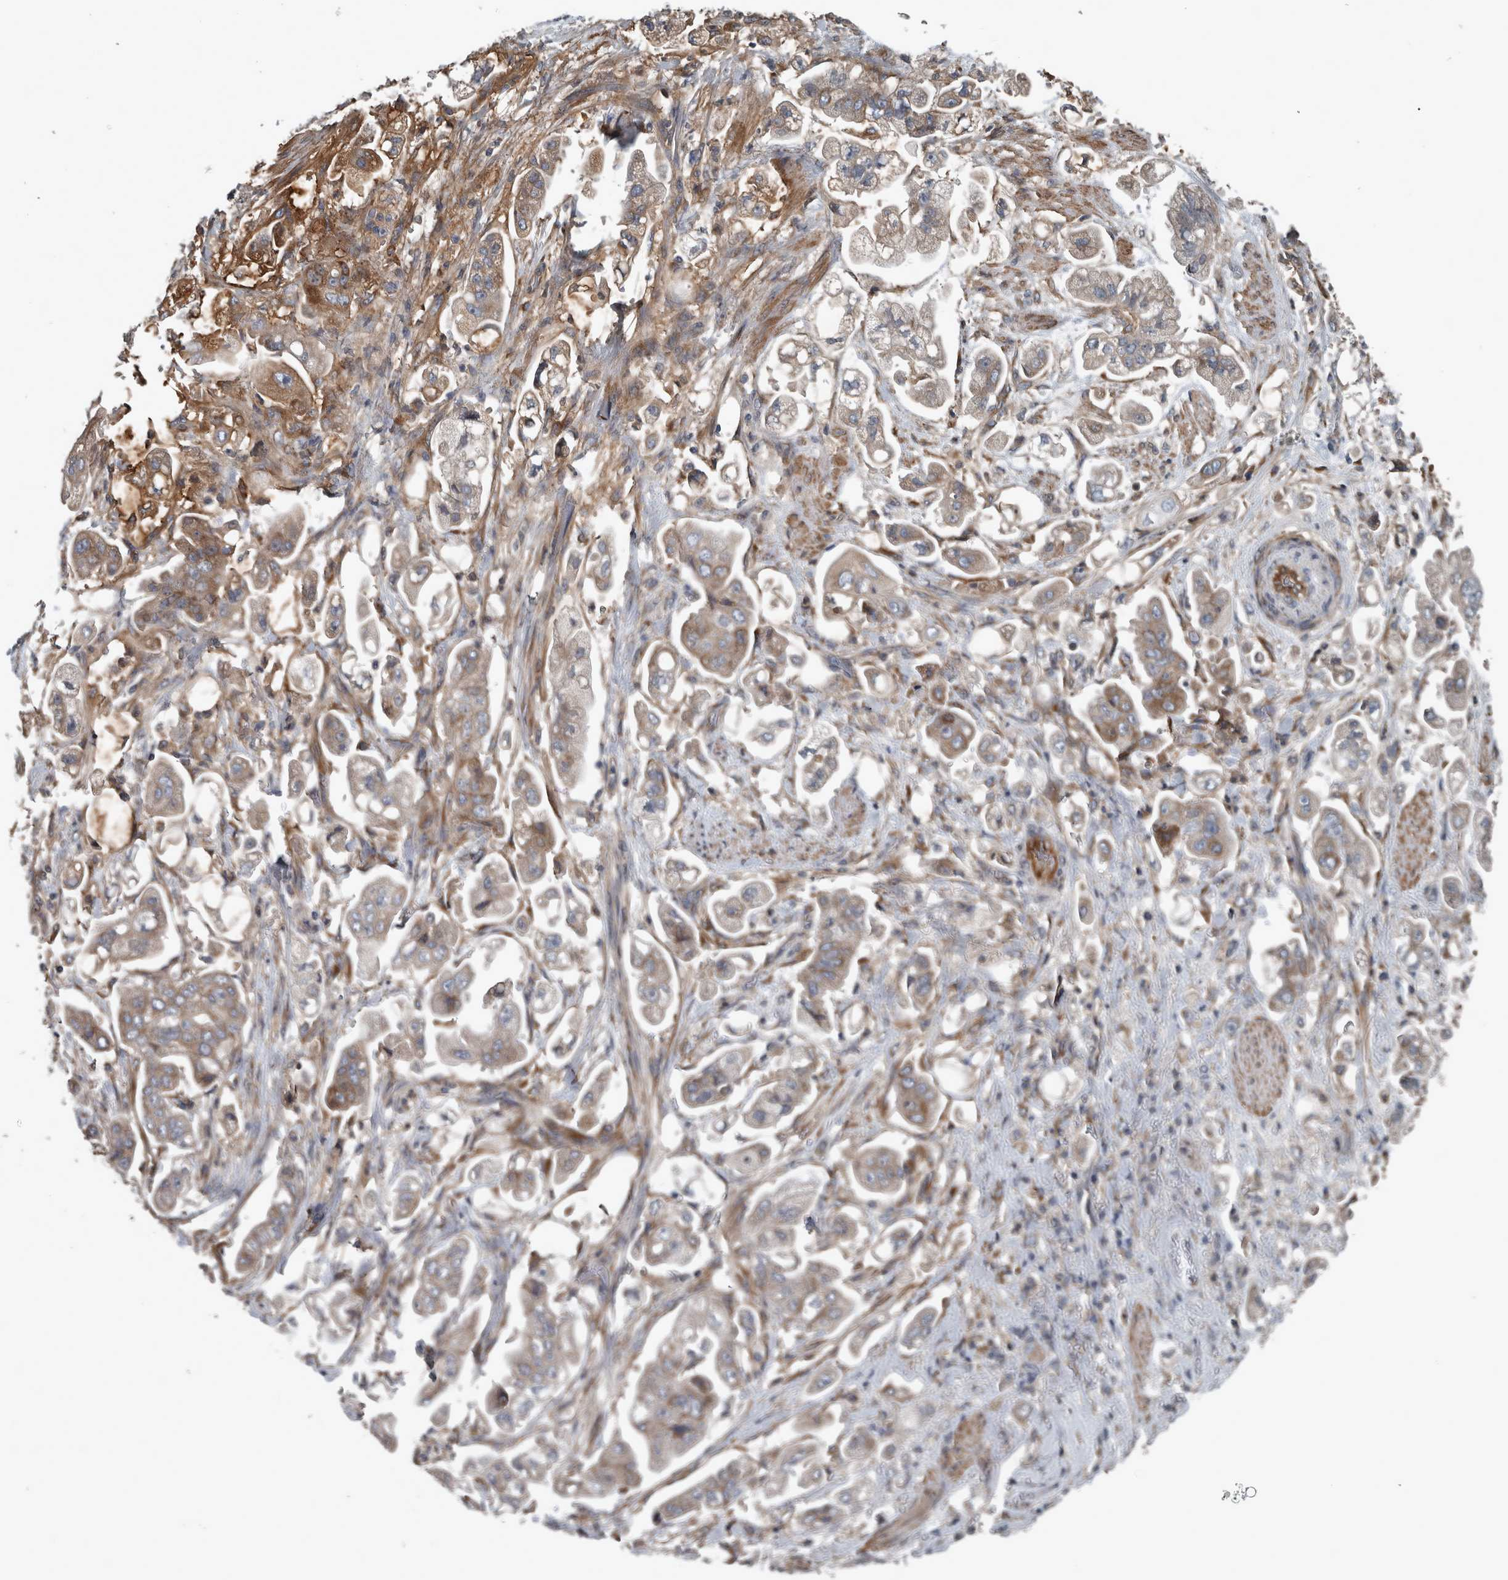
{"staining": {"intensity": "moderate", "quantity": ">75%", "location": "cytoplasmic/membranous"}, "tissue": "stomach cancer", "cell_type": "Tumor cells", "image_type": "cancer", "snomed": [{"axis": "morphology", "description": "Adenocarcinoma, NOS"}, {"axis": "topography", "description": "Stomach"}], "caption": "High-power microscopy captured an immunohistochemistry image of adenocarcinoma (stomach), revealing moderate cytoplasmic/membranous staining in about >75% of tumor cells.", "gene": "EXOC8", "patient": {"sex": "male", "age": 62}}